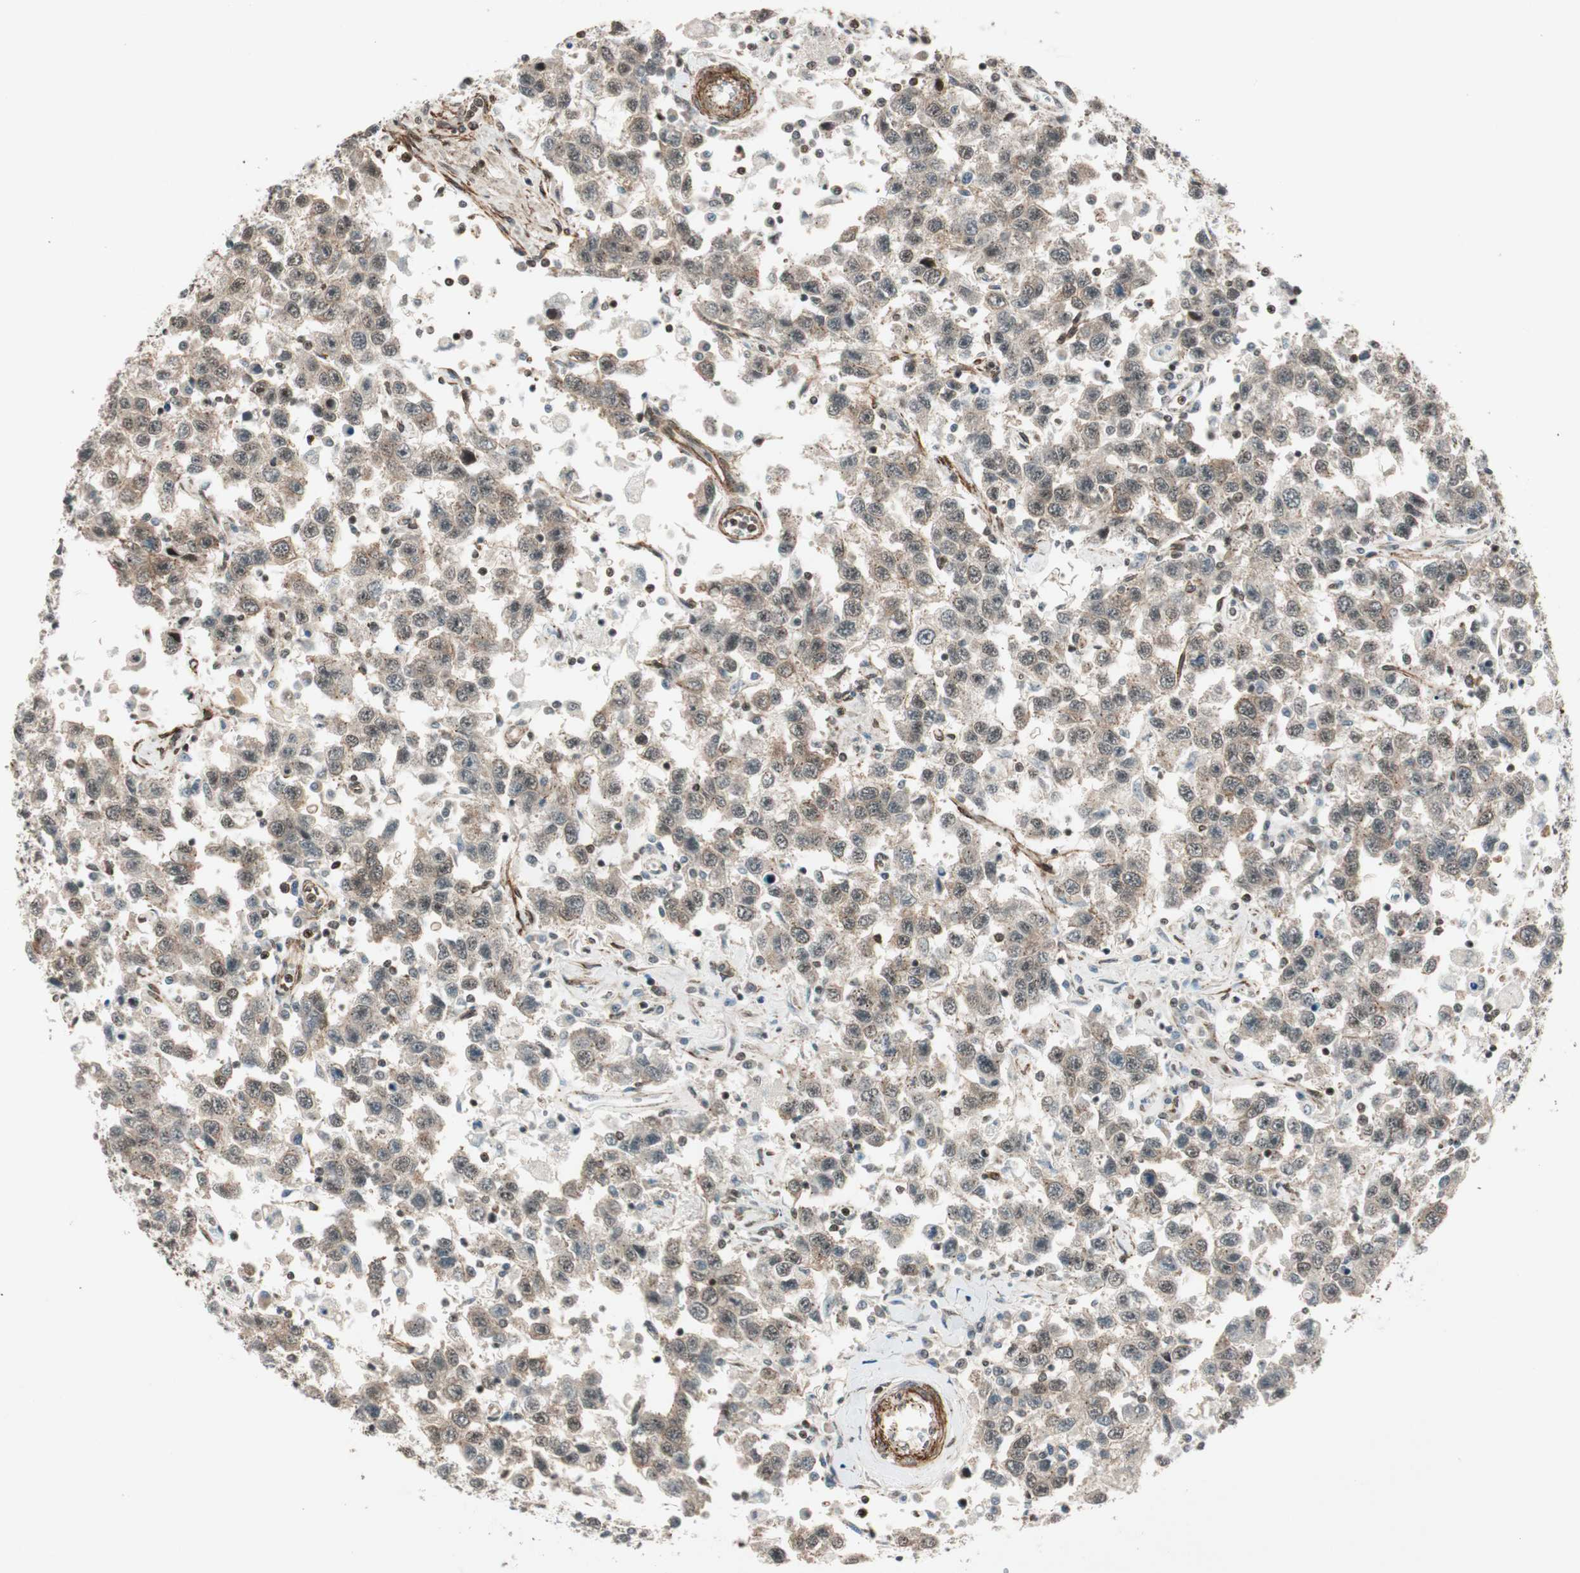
{"staining": {"intensity": "weak", "quantity": "25%-75%", "location": "cytoplasmic/membranous,nuclear"}, "tissue": "testis cancer", "cell_type": "Tumor cells", "image_type": "cancer", "snomed": [{"axis": "morphology", "description": "Seminoma, NOS"}, {"axis": "topography", "description": "Testis"}], "caption": "The image displays a brown stain indicating the presence of a protein in the cytoplasmic/membranous and nuclear of tumor cells in testis cancer (seminoma). (DAB = brown stain, brightfield microscopy at high magnification).", "gene": "CDK19", "patient": {"sex": "male", "age": 41}}